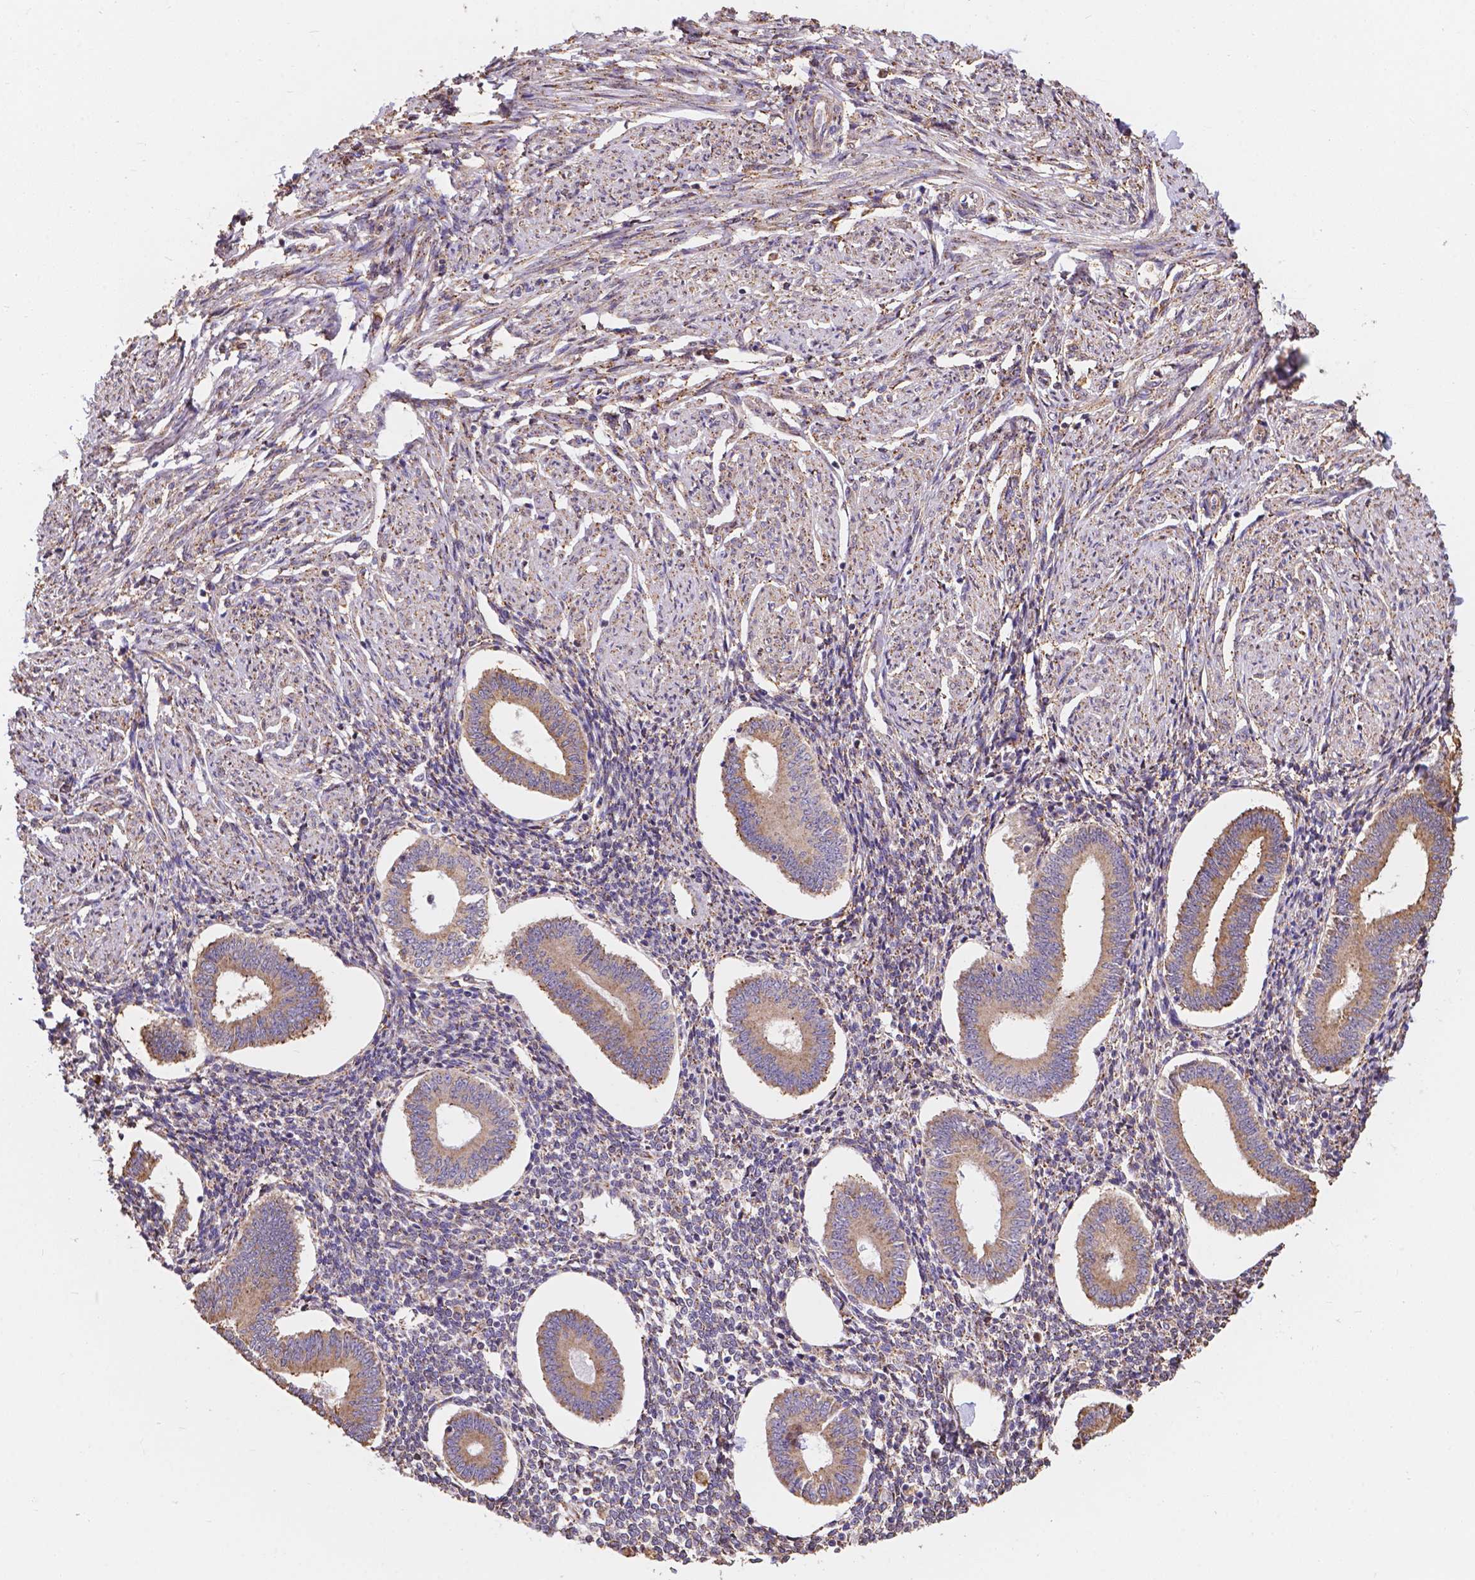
{"staining": {"intensity": "moderate", "quantity": "<25%", "location": "cytoplasmic/membranous"}, "tissue": "endometrium", "cell_type": "Cells in endometrial stroma", "image_type": "normal", "snomed": [{"axis": "morphology", "description": "Normal tissue, NOS"}, {"axis": "topography", "description": "Endometrium"}], "caption": "Endometrium stained with DAB (3,3'-diaminobenzidine) immunohistochemistry (IHC) exhibits low levels of moderate cytoplasmic/membranous expression in approximately <25% of cells in endometrial stroma. The protein is stained brown, and the nuclei are stained in blue (DAB (3,3'-diaminobenzidine) IHC with brightfield microscopy, high magnification).", "gene": "IPO11", "patient": {"sex": "female", "age": 40}}